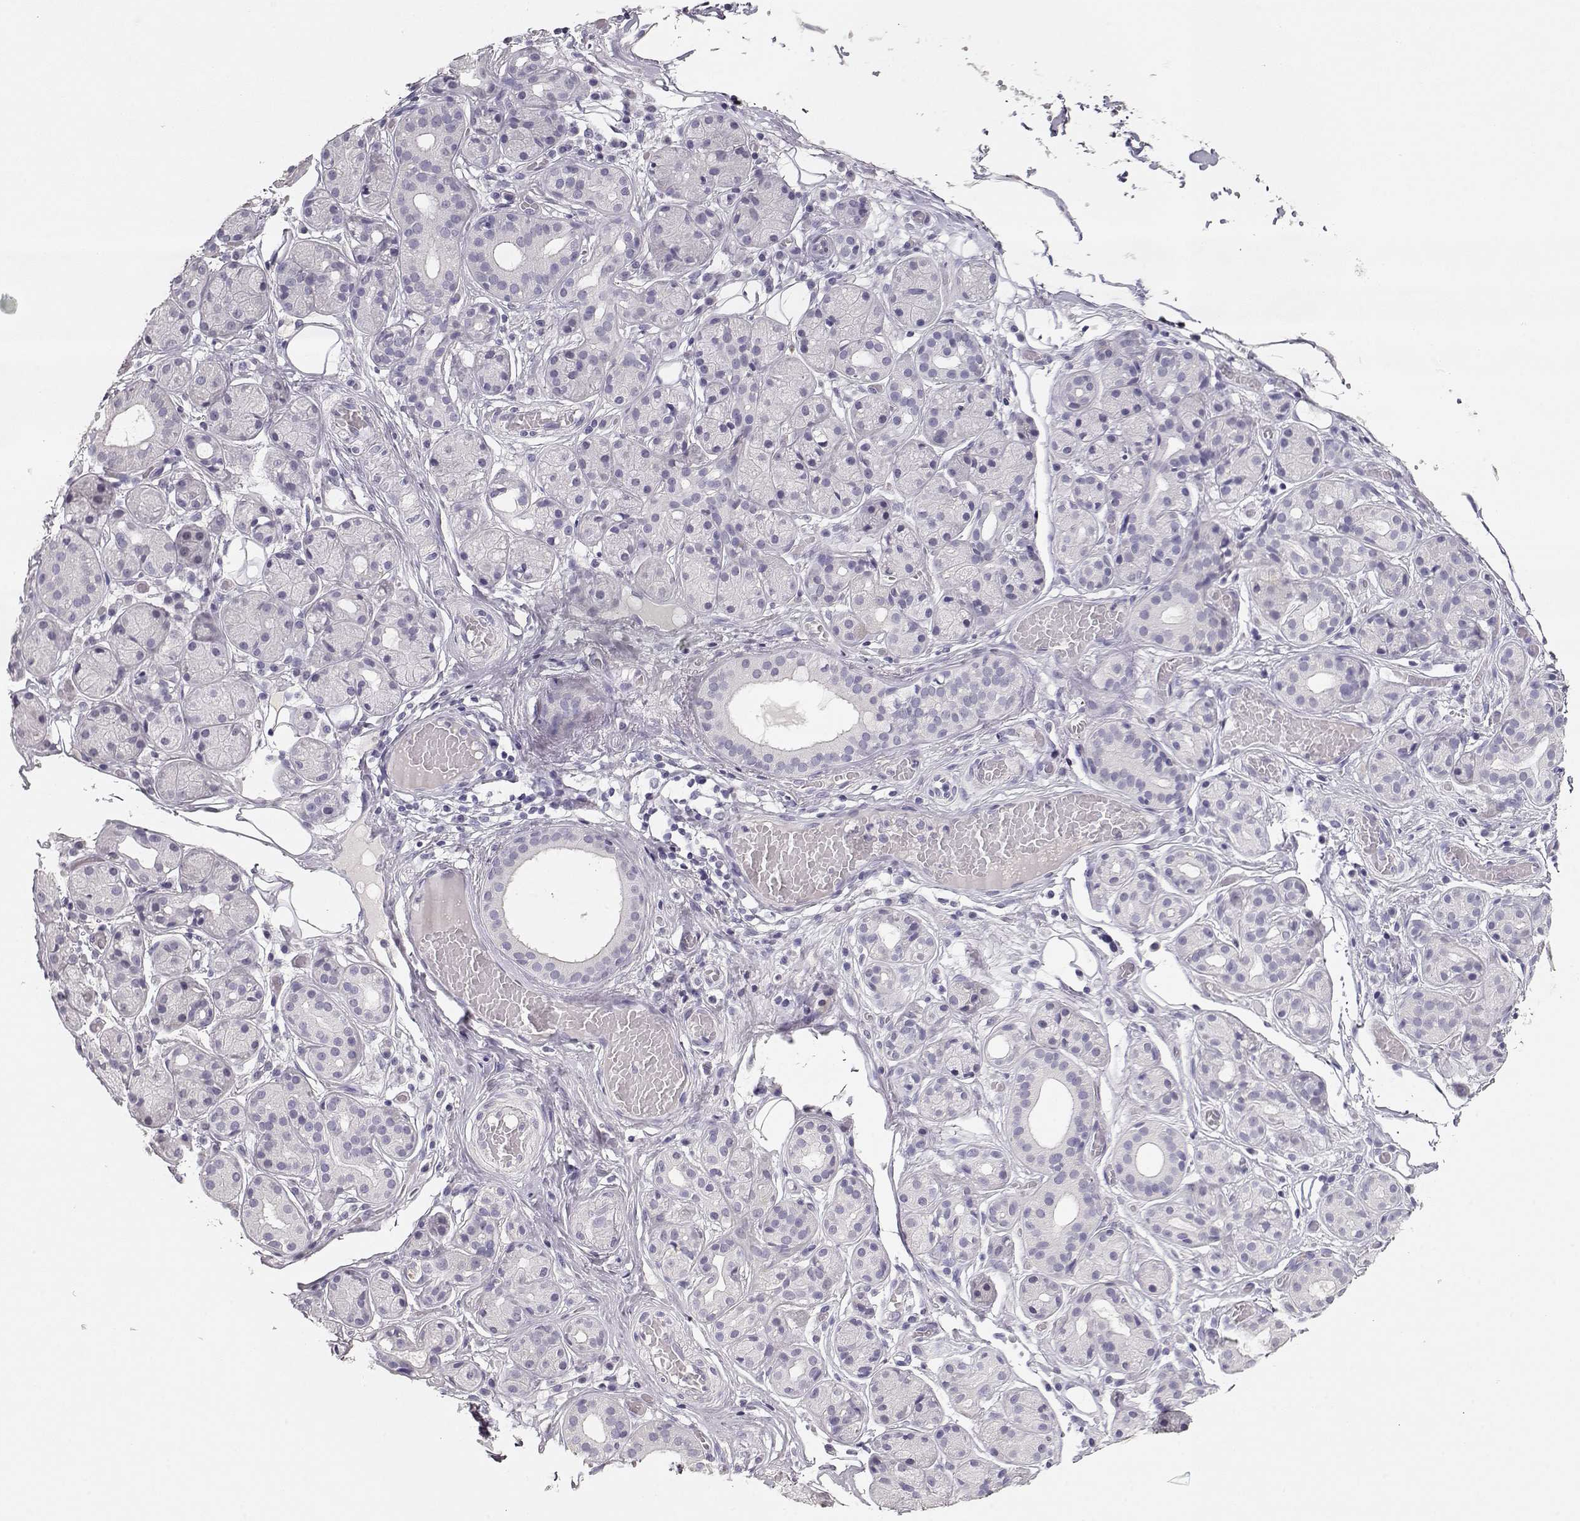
{"staining": {"intensity": "negative", "quantity": "none", "location": "none"}, "tissue": "salivary gland", "cell_type": "Glandular cells", "image_type": "normal", "snomed": [{"axis": "morphology", "description": "Normal tissue, NOS"}, {"axis": "topography", "description": "Salivary gland"}, {"axis": "topography", "description": "Peripheral nerve tissue"}], "caption": "A high-resolution micrograph shows IHC staining of benign salivary gland, which reveals no significant positivity in glandular cells.", "gene": "MAGEC1", "patient": {"sex": "male", "age": 71}}